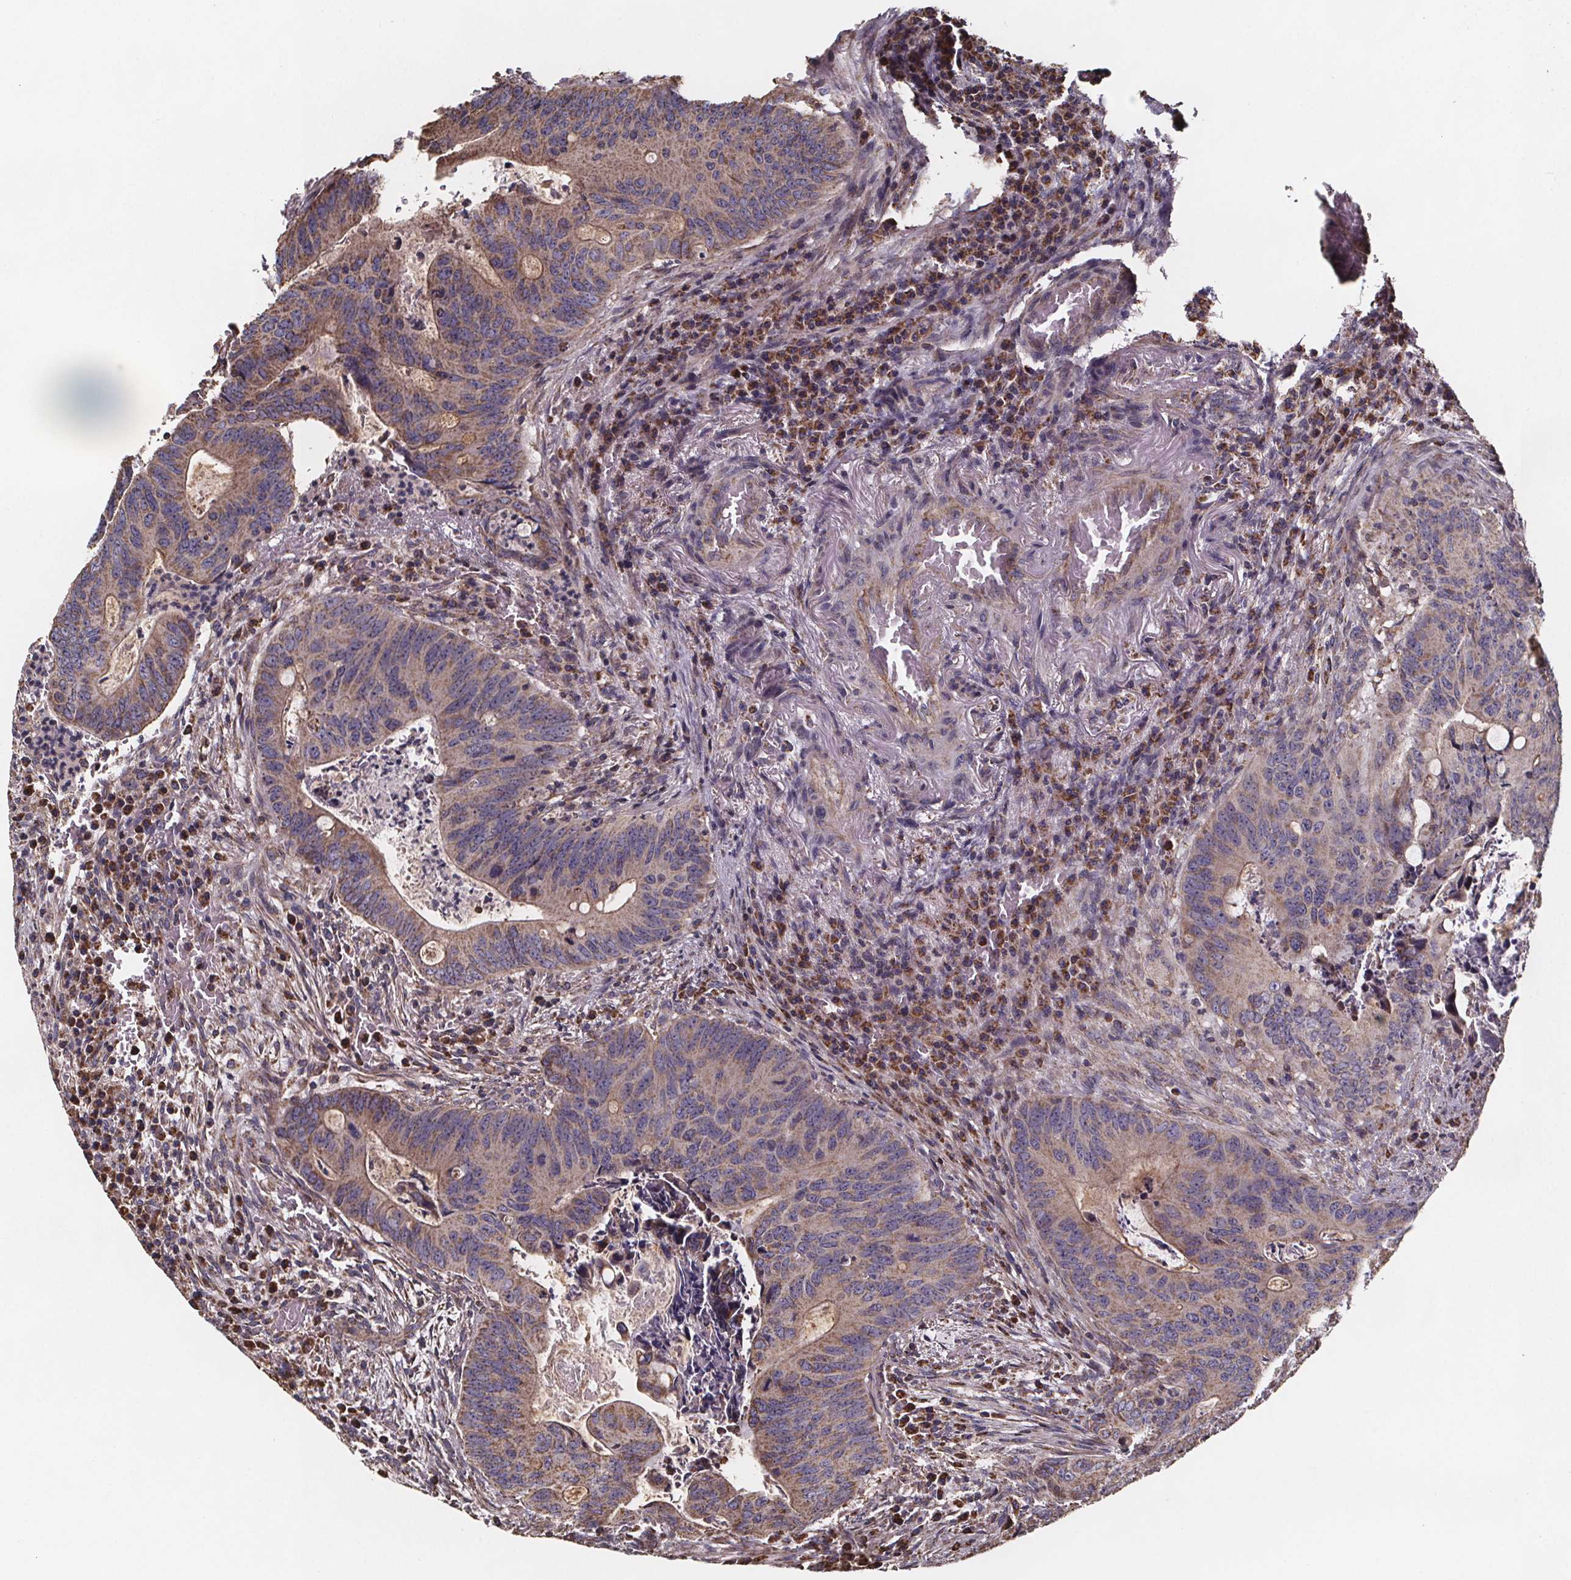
{"staining": {"intensity": "moderate", "quantity": ">75%", "location": "cytoplasmic/membranous"}, "tissue": "colorectal cancer", "cell_type": "Tumor cells", "image_type": "cancer", "snomed": [{"axis": "morphology", "description": "Adenocarcinoma, NOS"}, {"axis": "topography", "description": "Colon"}], "caption": "High-magnification brightfield microscopy of colorectal cancer (adenocarcinoma) stained with DAB (brown) and counterstained with hematoxylin (blue). tumor cells exhibit moderate cytoplasmic/membranous staining is appreciated in approximately>75% of cells.", "gene": "SLC35D2", "patient": {"sex": "female", "age": 74}}